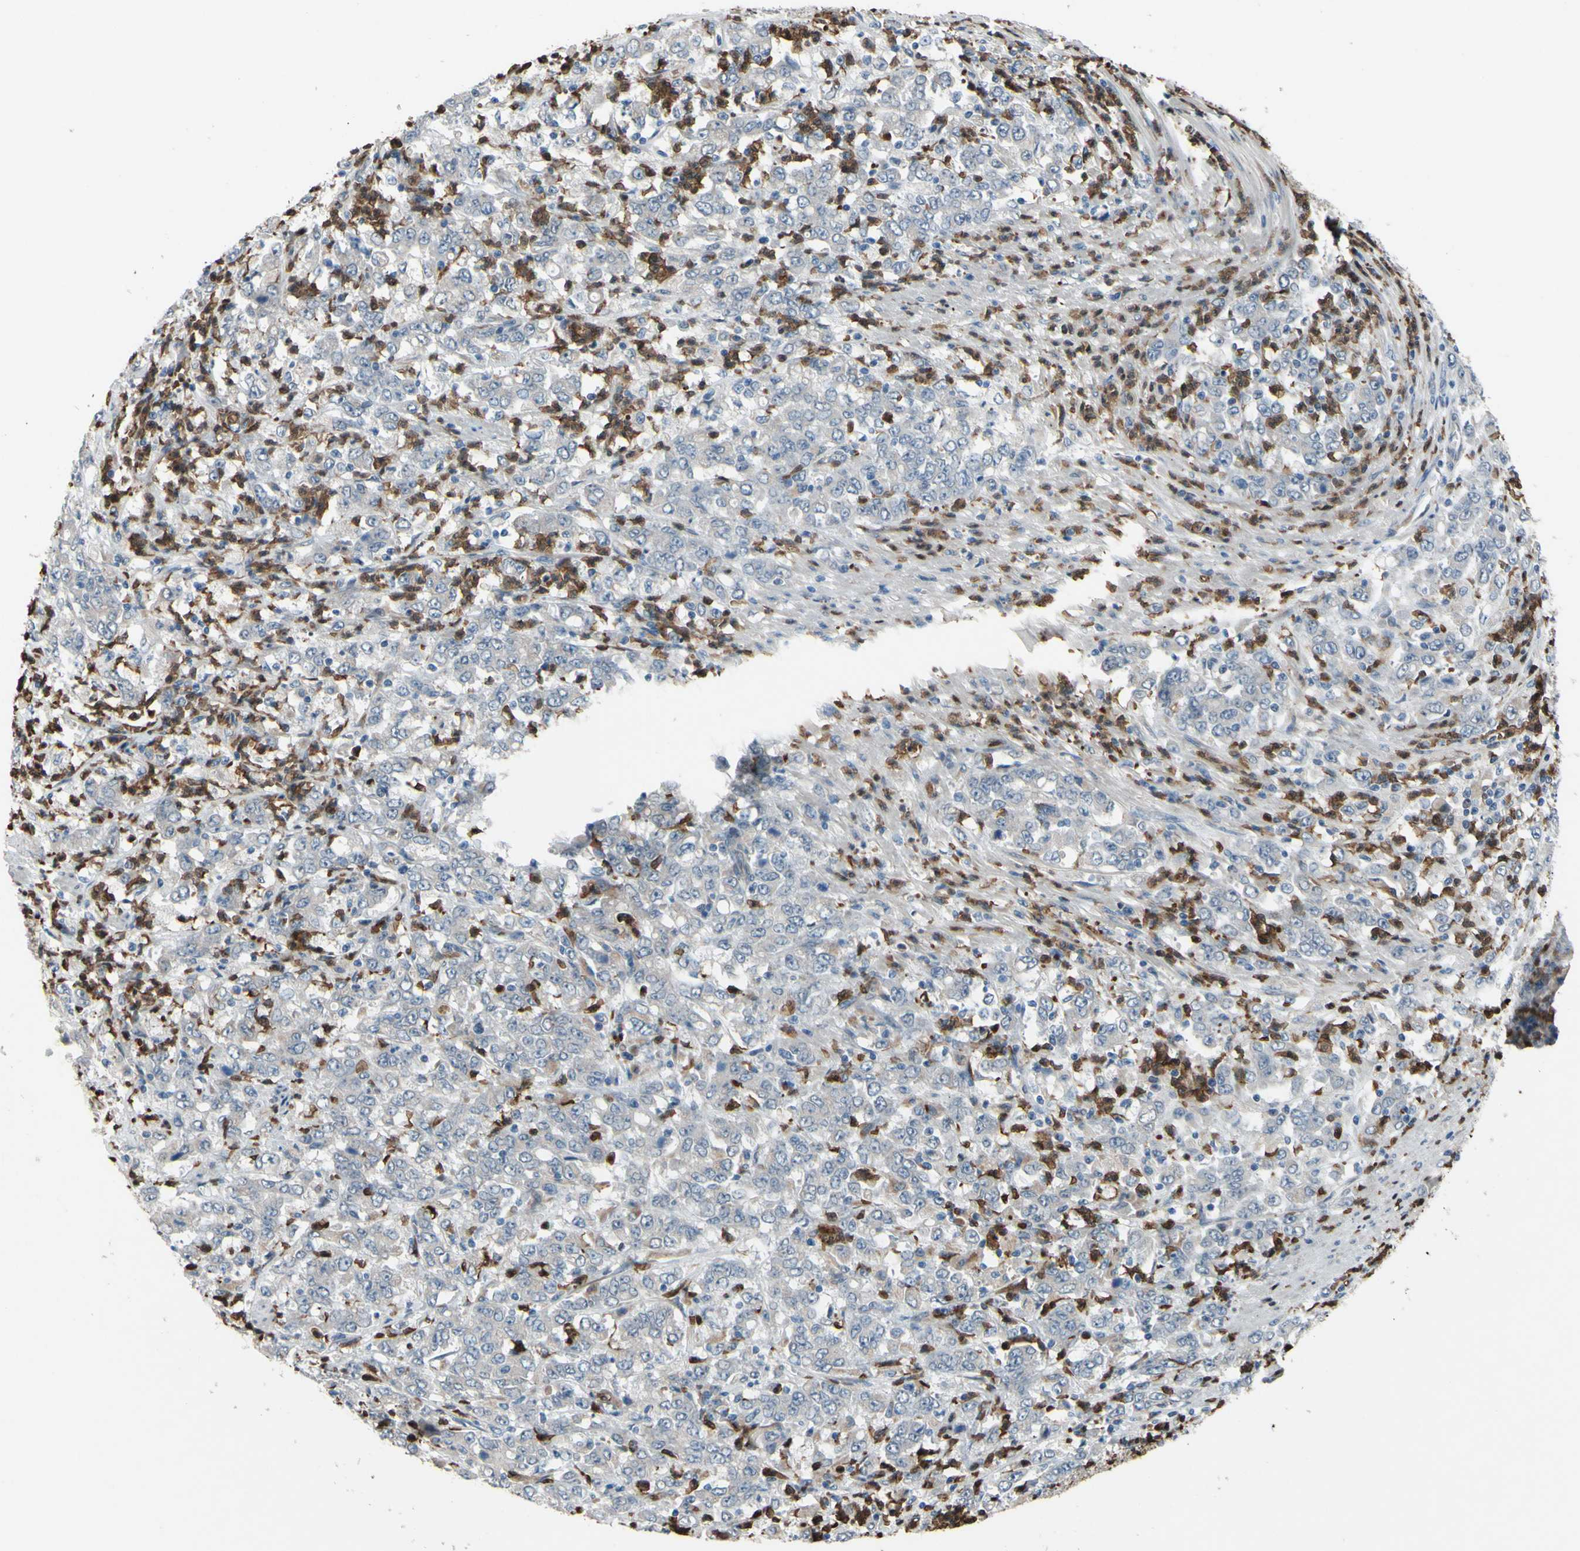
{"staining": {"intensity": "weak", "quantity": ">75%", "location": "cytoplasmic/membranous"}, "tissue": "stomach cancer", "cell_type": "Tumor cells", "image_type": "cancer", "snomed": [{"axis": "morphology", "description": "Adenocarcinoma, NOS"}, {"axis": "topography", "description": "Stomach, lower"}], "caption": "High-magnification brightfield microscopy of stomach cancer stained with DAB (brown) and counterstained with hematoxylin (blue). tumor cells exhibit weak cytoplasmic/membranous positivity is appreciated in about>75% of cells. Immunohistochemistry stains the protein of interest in brown and the nuclei are stained blue.", "gene": "GRAMD2B", "patient": {"sex": "female", "age": 71}}